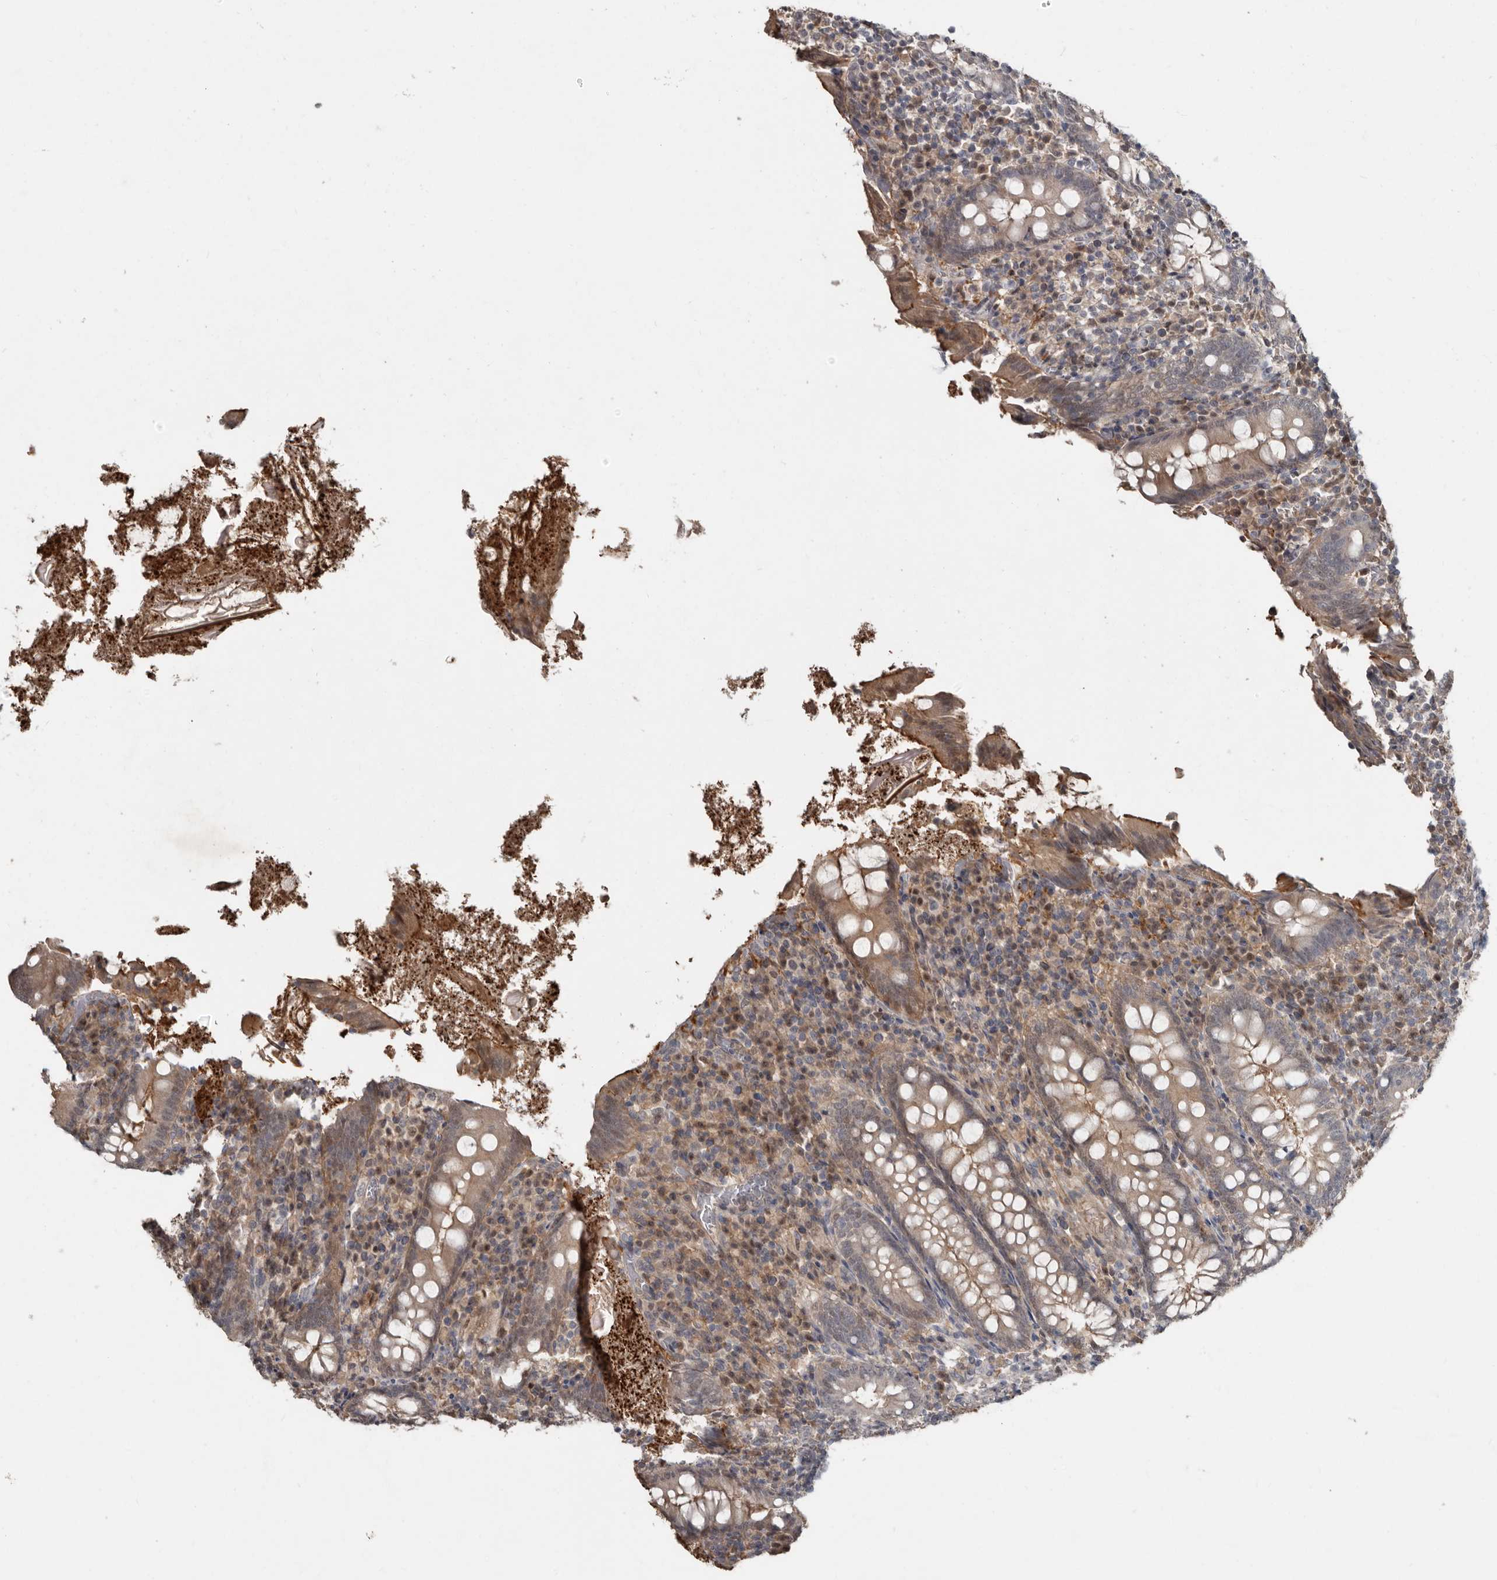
{"staining": {"intensity": "moderate", "quantity": ">75%", "location": "cytoplasmic/membranous"}, "tissue": "appendix", "cell_type": "Glandular cells", "image_type": "normal", "snomed": [{"axis": "morphology", "description": "Normal tissue, NOS"}, {"axis": "topography", "description": "Appendix"}], "caption": "A photomicrograph of appendix stained for a protein displays moderate cytoplasmic/membranous brown staining in glandular cells.", "gene": "RBKS", "patient": {"sex": "female", "age": 17}}